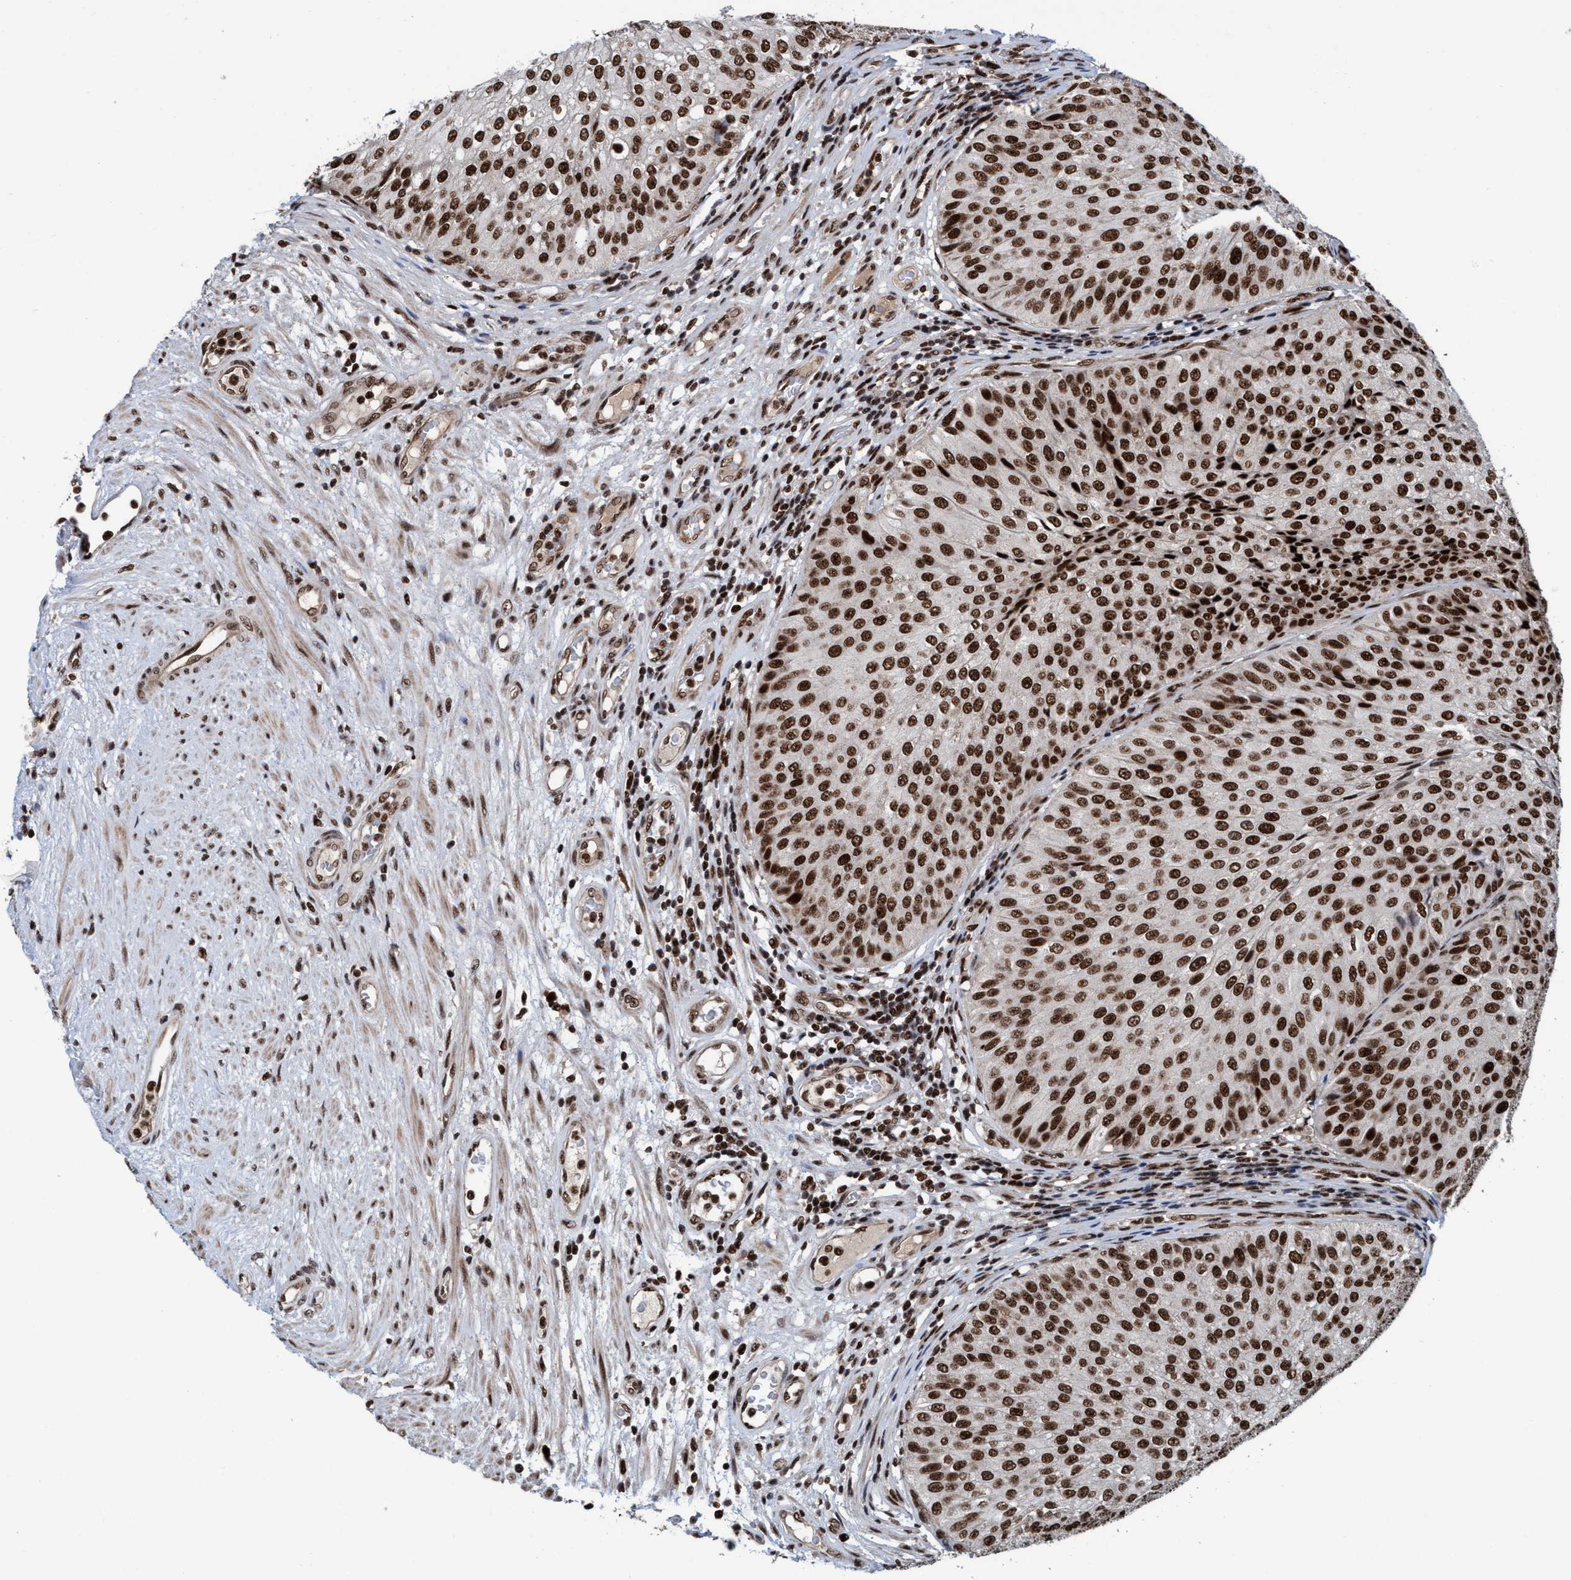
{"staining": {"intensity": "strong", "quantity": ">75%", "location": "nuclear"}, "tissue": "urothelial cancer", "cell_type": "Tumor cells", "image_type": "cancer", "snomed": [{"axis": "morphology", "description": "Urothelial carcinoma, Low grade"}, {"axis": "topography", "description": "Urinary bladder"}], "caption": "High-magnification brightfield microscopy of urothelial cancer stained with DAB (brown) and counterstained with hematoxylin (blue). tumor cells exhibit strong nuclear positivity is appreciated in approximately>75% of cells.", "gene": "TOPBP1", "patient": {"sex": "male", "age": 67}}